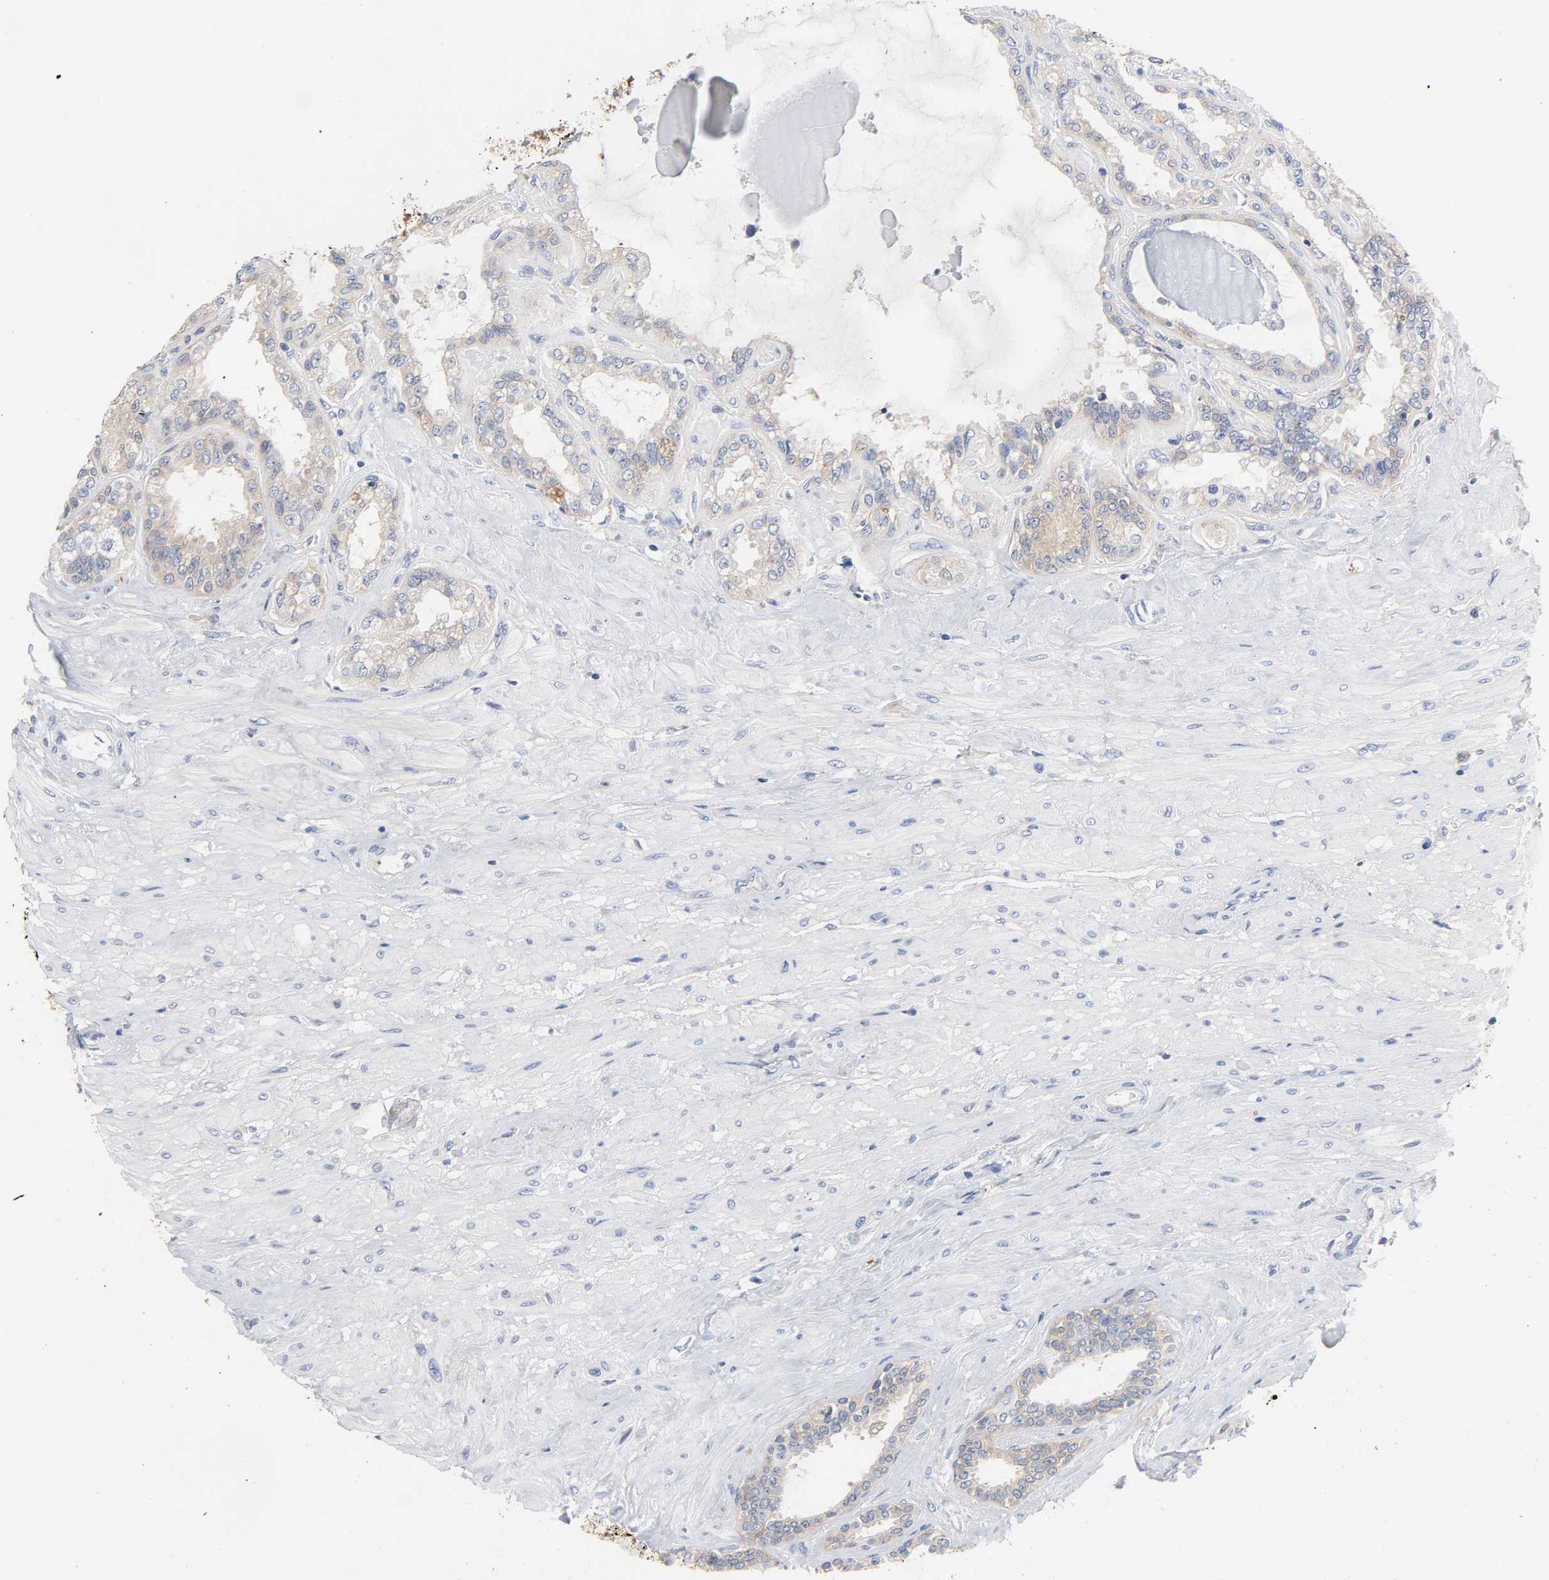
{"staining": {"intensity": "weak", "quantity": "<25%", "location": "cytoplasmic/membranous"}, "tissue": "seminal vesicle", "cell_type": "Glandular cells", "image_type": "normal", "snomed": [{"axis": "morphology", "description": "Normal tissue, NOS"}, {"axis": "morphology", "description": "Inflammation, NOS"}, {"axis": "topography", "description": "Urinary bladder"}, {"axis": "topography", "description": "Prostate"}, {"axis": "topography", "description": "Seminal veicle"}], "caption": "High magnification brightfield microscopy of benign seminal vesicle stained with DAB (brown) and counterstained with hematoxylin (blue): glandular cells show no significant positivity. (DAB IHC, high magnification).", "gene": "SRC", "patient": {"sex": "male", "age": 82}}